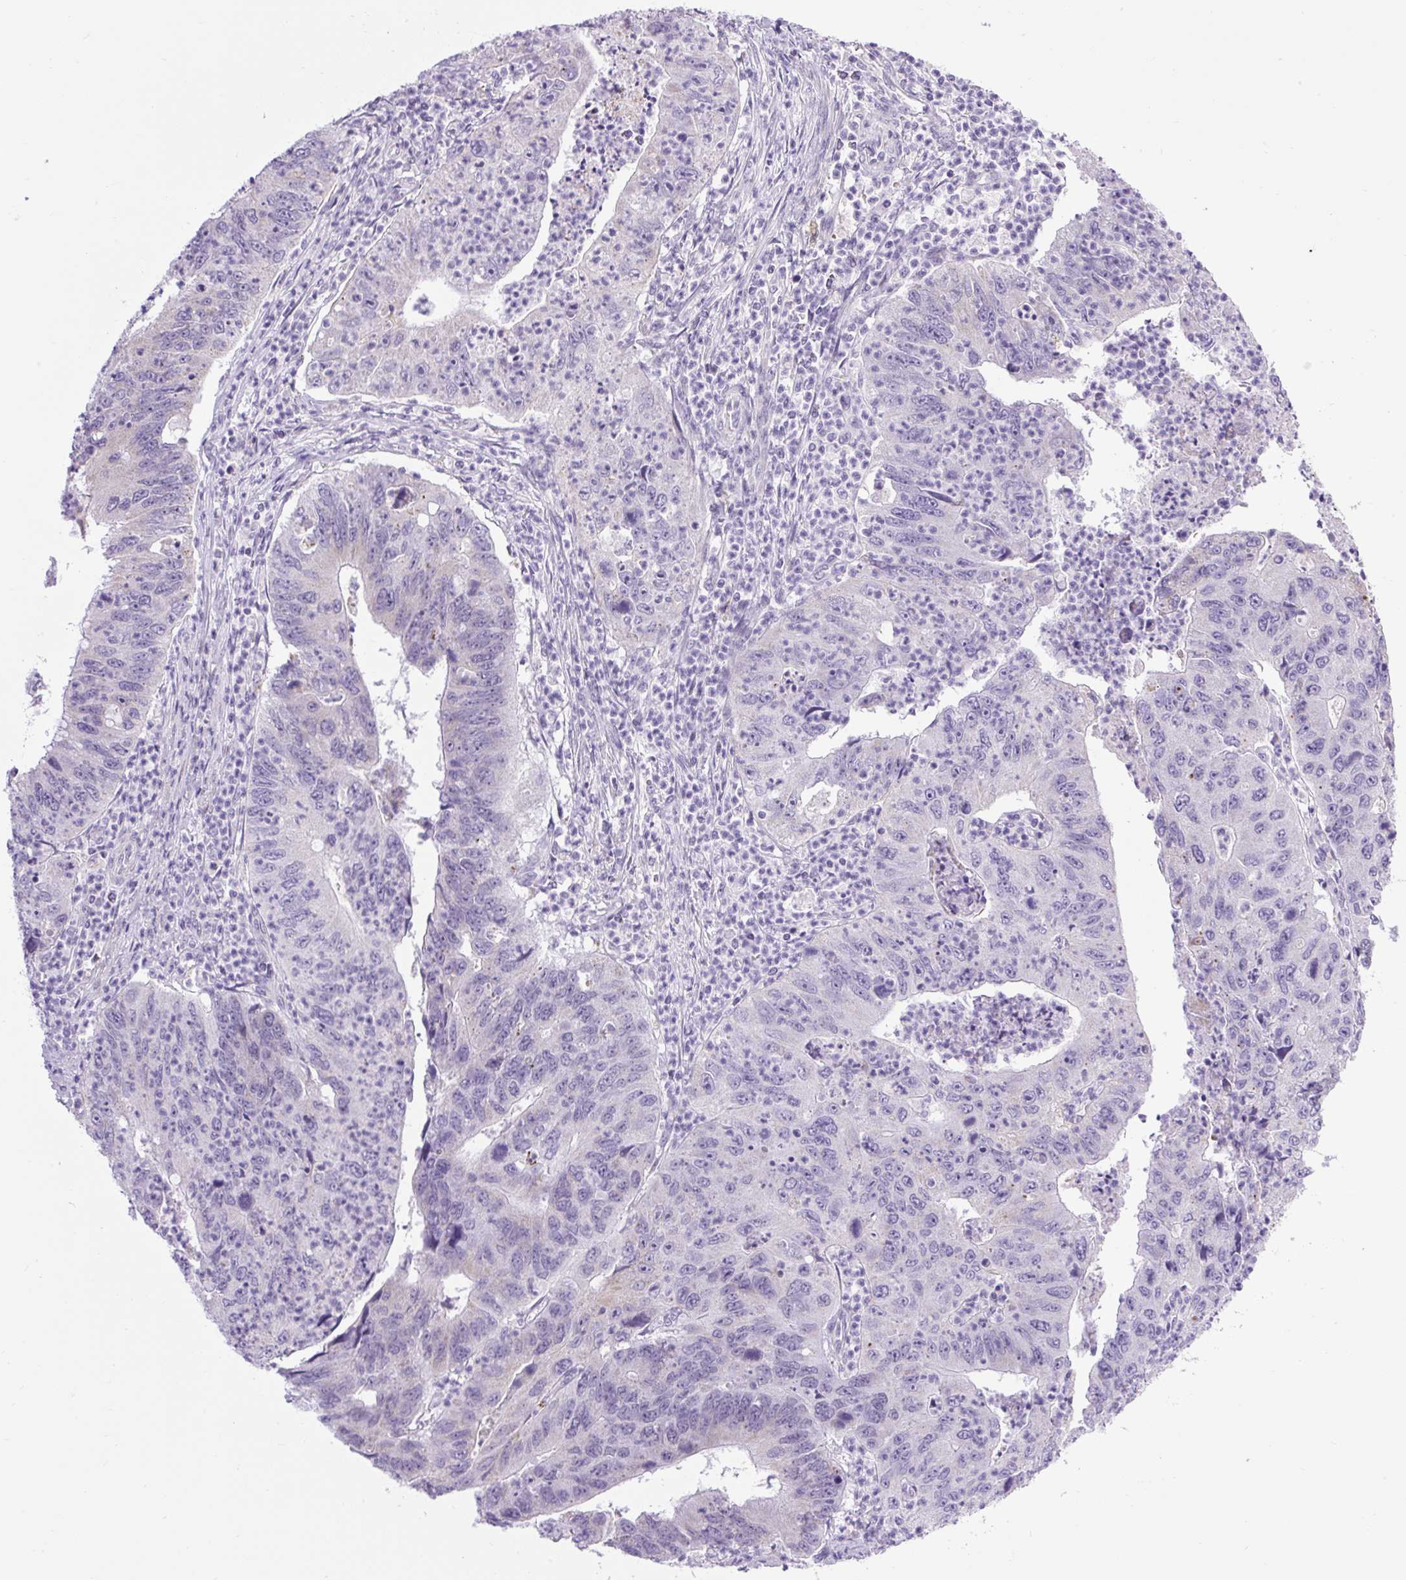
{"staining": {"intensity": "negative", "quantity": "none", "location": "none"}, "tissue": "stomach cancer", "cell_type": "Tumor cells", "image_type": "cancer", "snomed": [{"axis": "morphology", "description": "Adenocarcinoma, NOS"}, {"axis": "topography", "description": "Stomach"}], "caption": "High power microscopy micrograph of an immunohistochemistry photomicrograph of stomach cancer (adenocarcinoma), revealing no significant expression in tumor cells.", "gene": "RNASE10", "patient": {"sex": "male", "age": 59}}